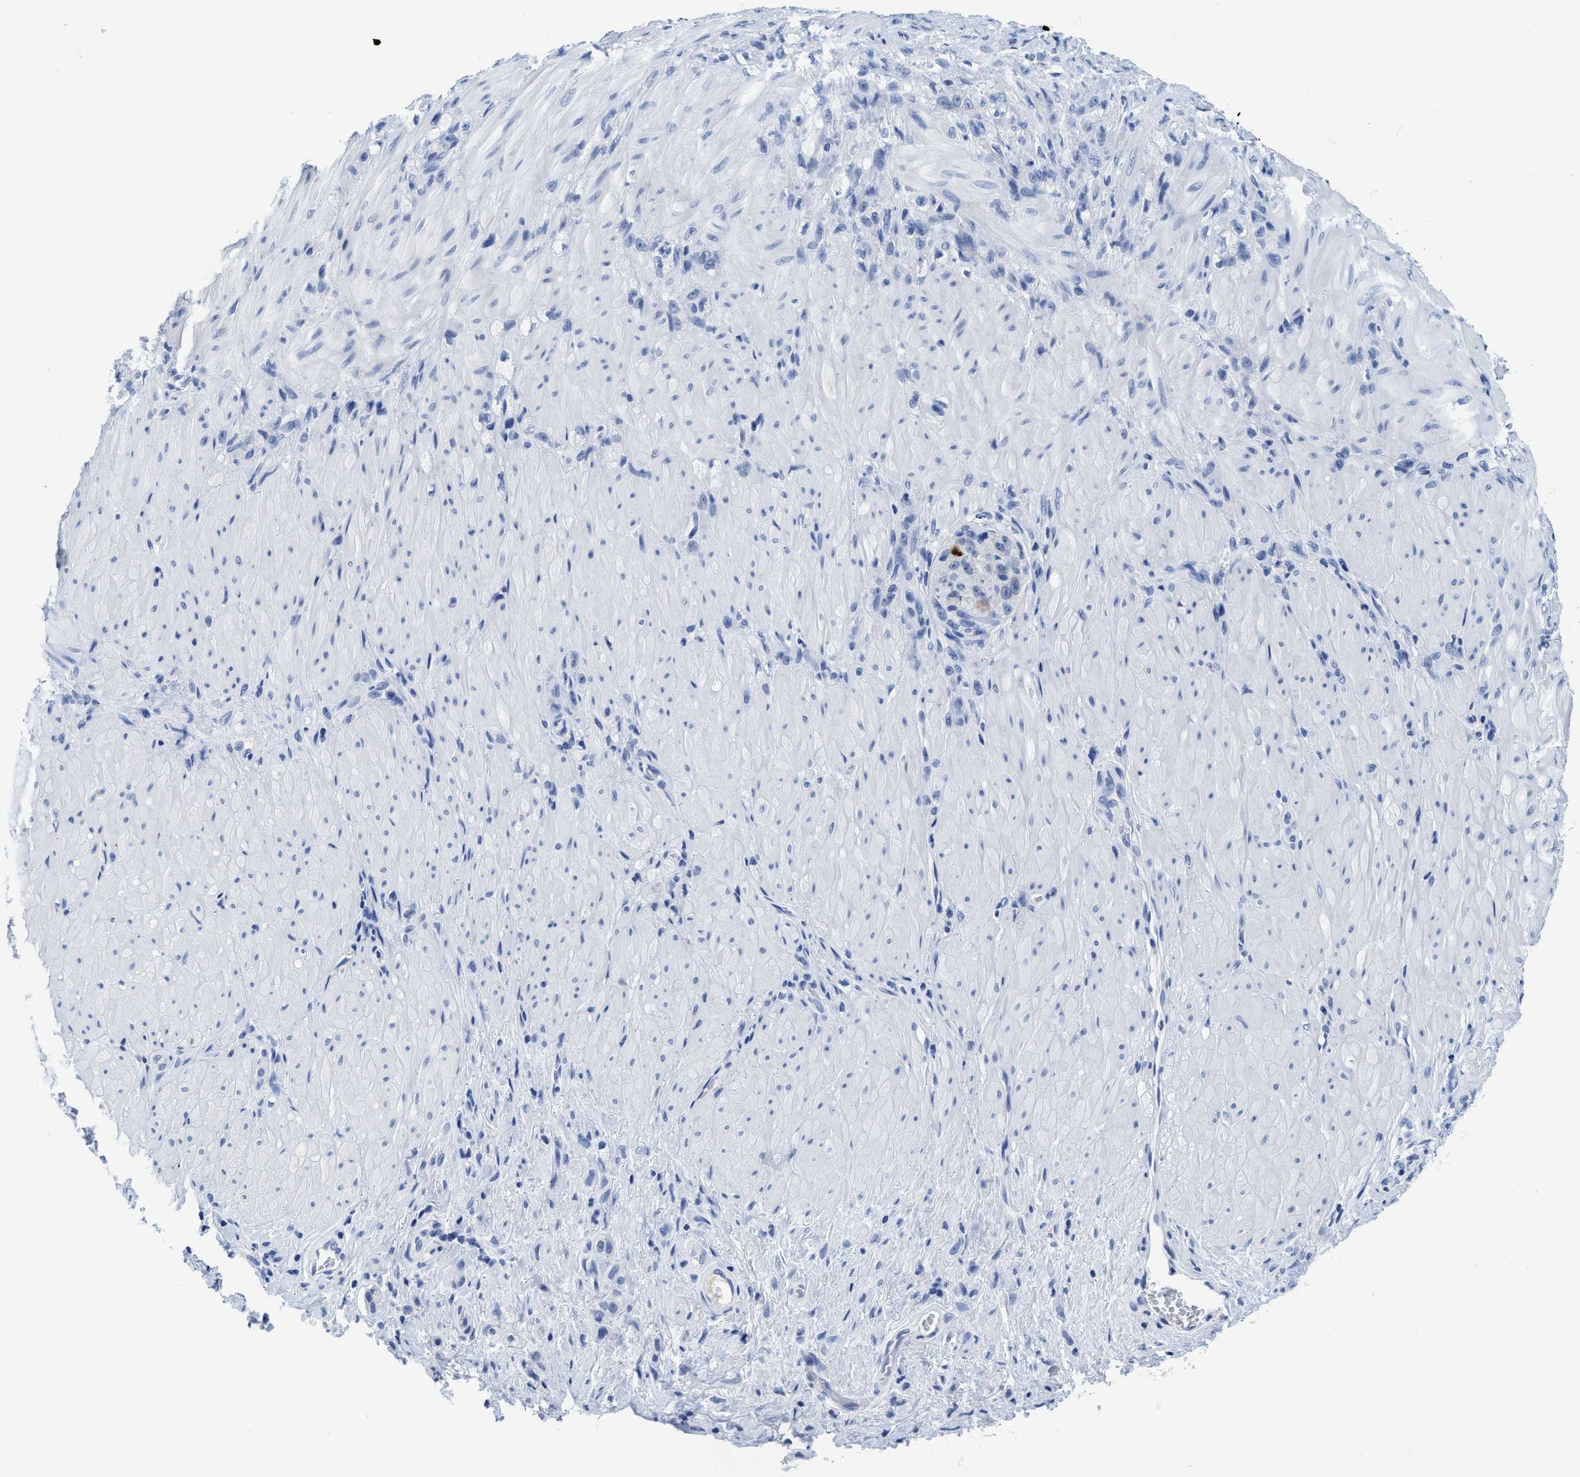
{"staining": {"intensity": "moderate", "quantity": "<25%", "location": "cytoplasmic/membranous"}, "tissue": "stomach cancer", "cell_type": "Tumor cells", "image_type": "cancer", "snomed": [{"axis": "morphology", "description": "Normal tissue, NOS"}, {"axis": "morphology", "description": "Adenocarcinoma, NOS"}, {"axis": "topography", "description": "Stomach"}], "caption": "IHC of human stomach adenocarcinoma demonstrates low levels of moderate cytoplasmic/membranous positivity in approximately <25% of tumor cells.", "gene": "TTC3", "patient": {"sex": "male", "age": 82}}